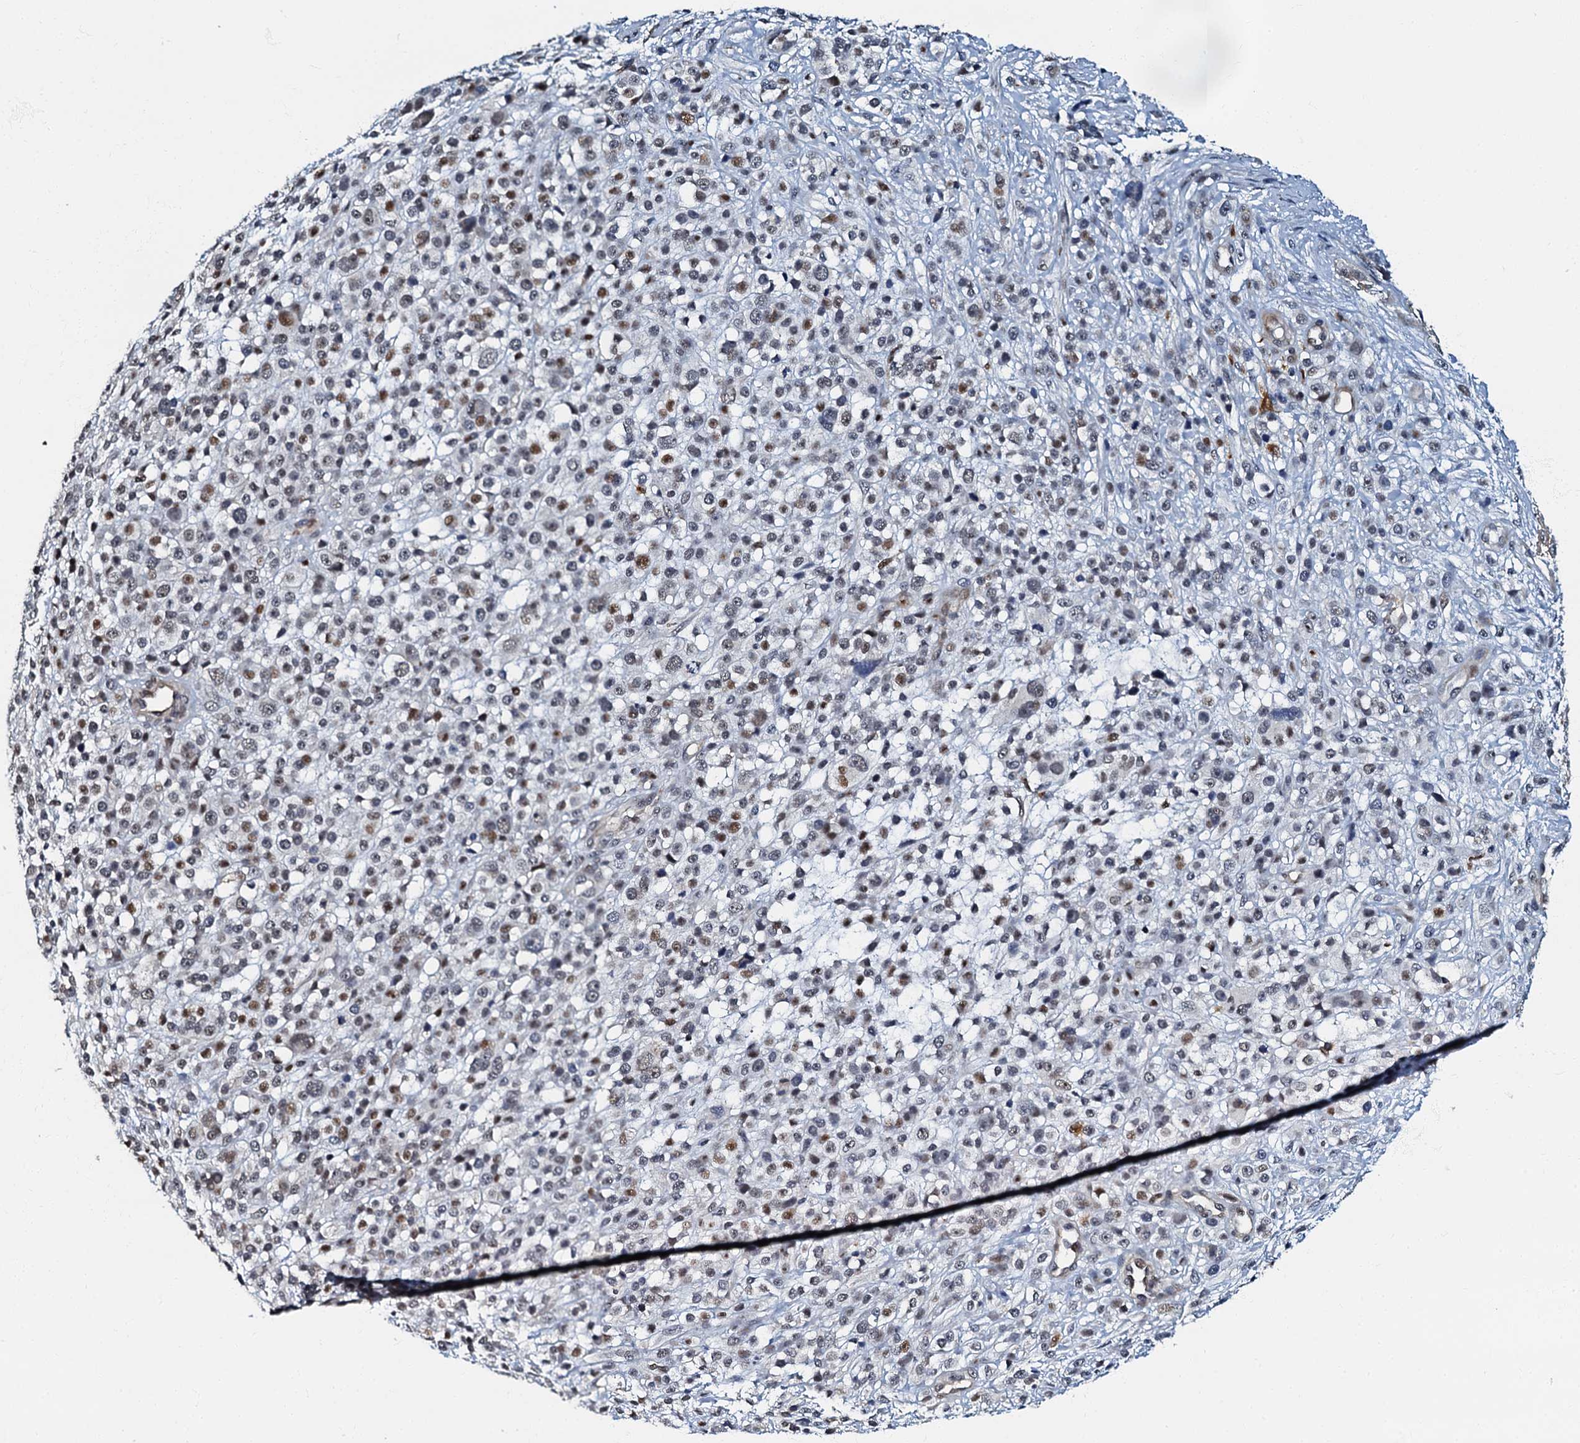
{"staining": {"intensity": "moderate", "quantity": "<25%", "location": "nuclear"}, "tissue": "melanoma", "cell_type": "Tumor cells", "image_type": "cancer", "snomed": [{"axis": "morphology", "description": "Malignant melanoma, NOS"}, {"axis": "topography", "description": "Skin"}], "caption": "Human melanoma stained for a protein (brown) exhibits moderate nuclear positive staining in approximately <25% of tumor cells.", "gene": "OLAH", "patient": {"sex": "female", "age": 55}}